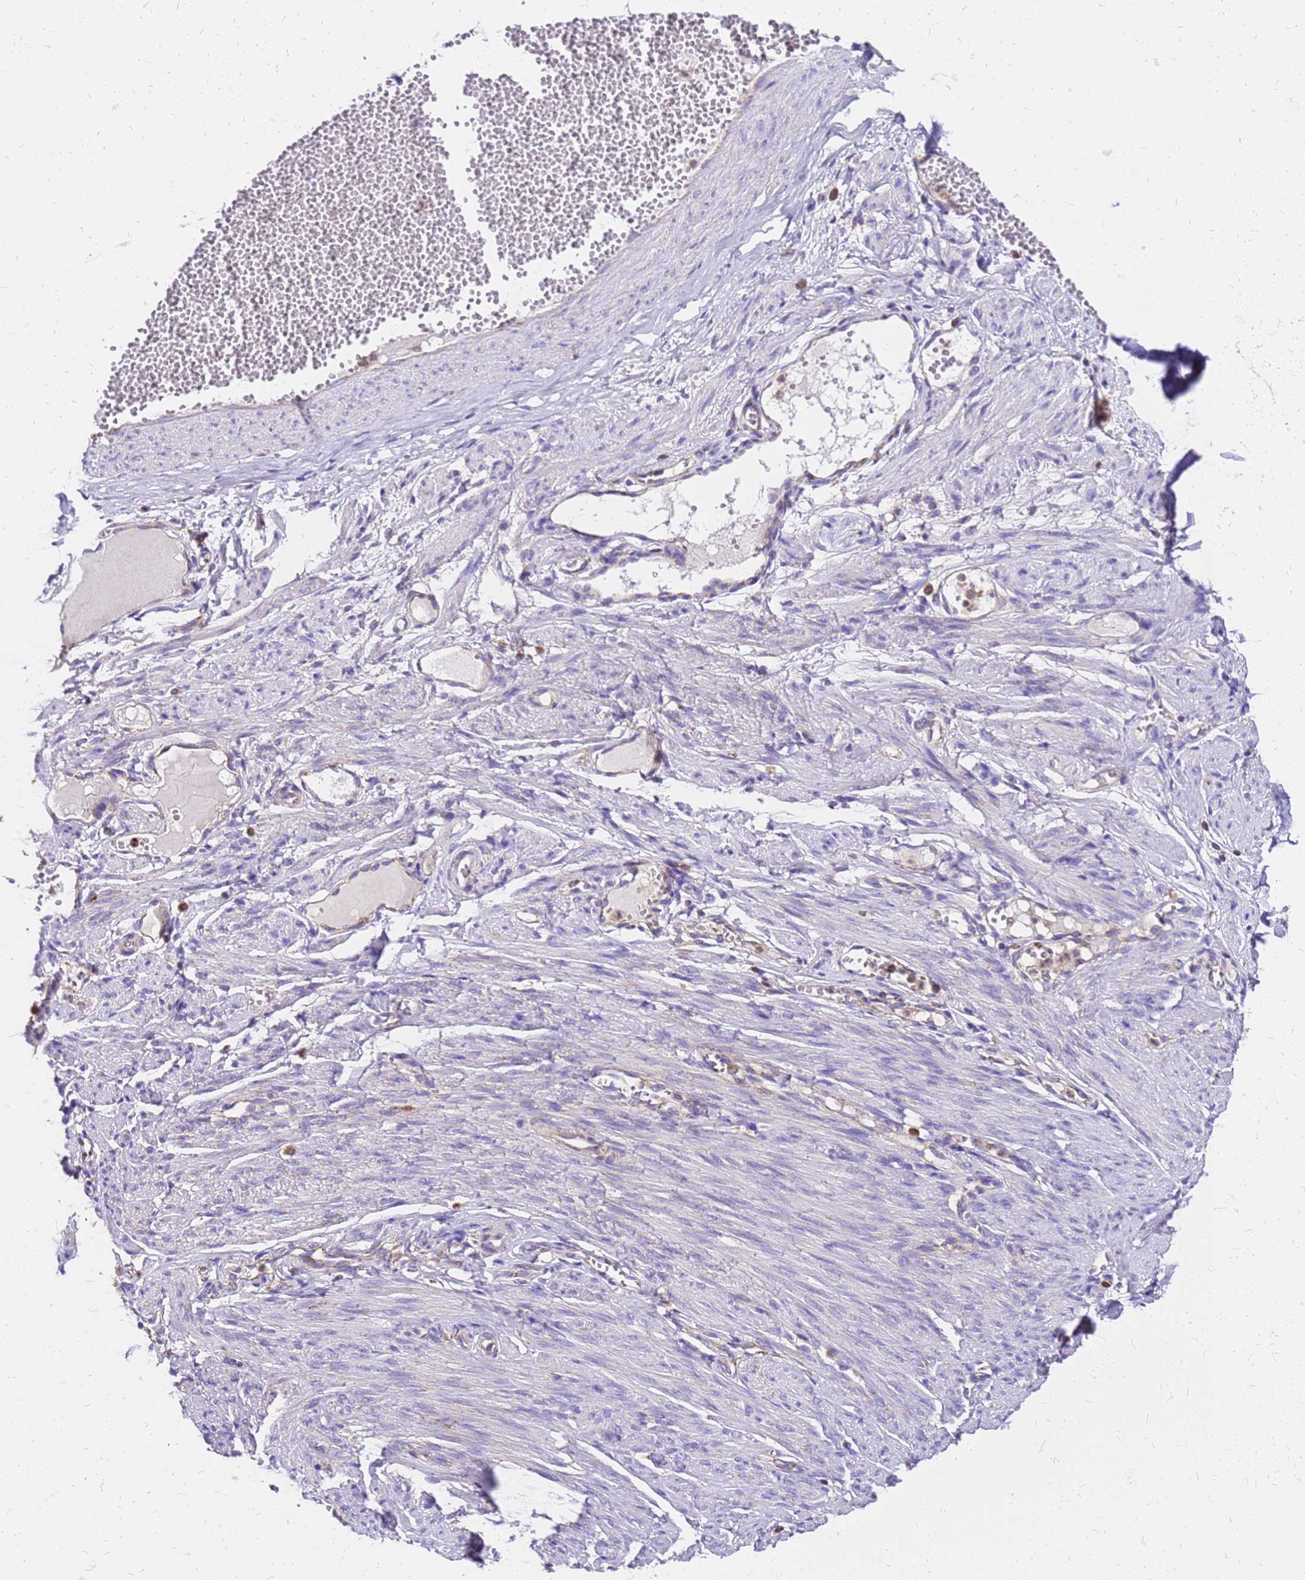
{"staining": {"intensity": "negative", "quantity": "none", "location": "none"}, "tissue": "soft tissue", "cell_type": "Chondrocytes", "image_type": "normal", "snomed": [{"axis": "morphology", "description": "Normal tissue, NOS"}, {"axis": "topography", "description": "Smooth muscle"}, {"axis": "topography", "description": "Peripheral nerve tissue"}], "caption": "IHC histopathology image of normal human soft tissue stained for a protein (brown), which demonstrates no positivity in chondrocytes.", "gene": "MRPS26", "patient": {"sex": "female", "age": 39}}